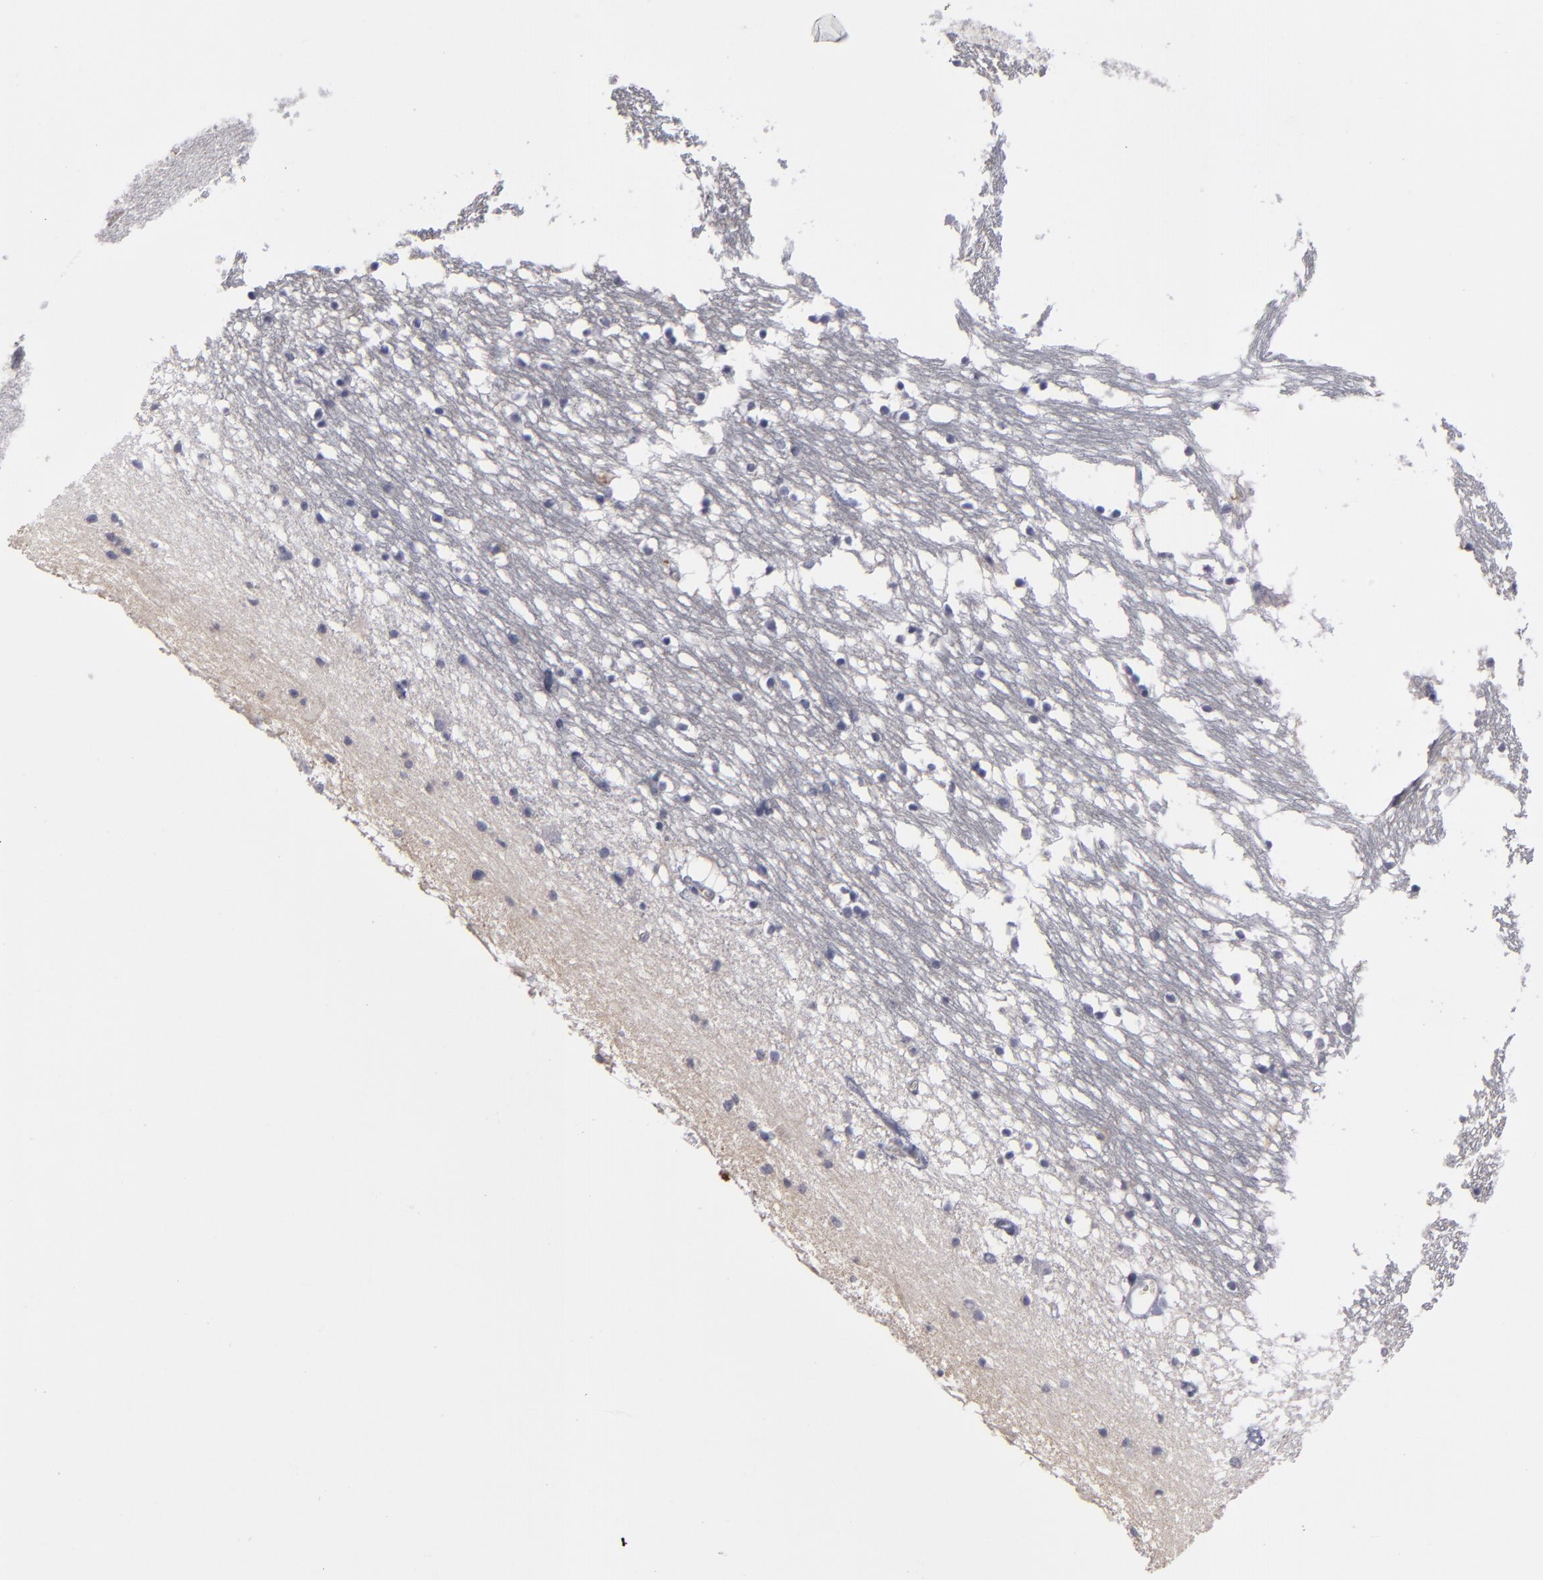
{"staining": {"intensity": "negative", "quantity": "none", "location": "none"}, "tissue": "caudate", "cell_type": "Glial cells", "image_type": "normal", "snomed": [{"axis": "morphology", "description": "Normal tissue, NOS"}, {"axis": "topography", "description": "Lateral ventricle wall"}], "caption": "A micrograph of caudate stained for a protein demonstrates no brown staining in glial cells.", "gene": "LRG1", "patient": {"sex": "male", "age": 45}}